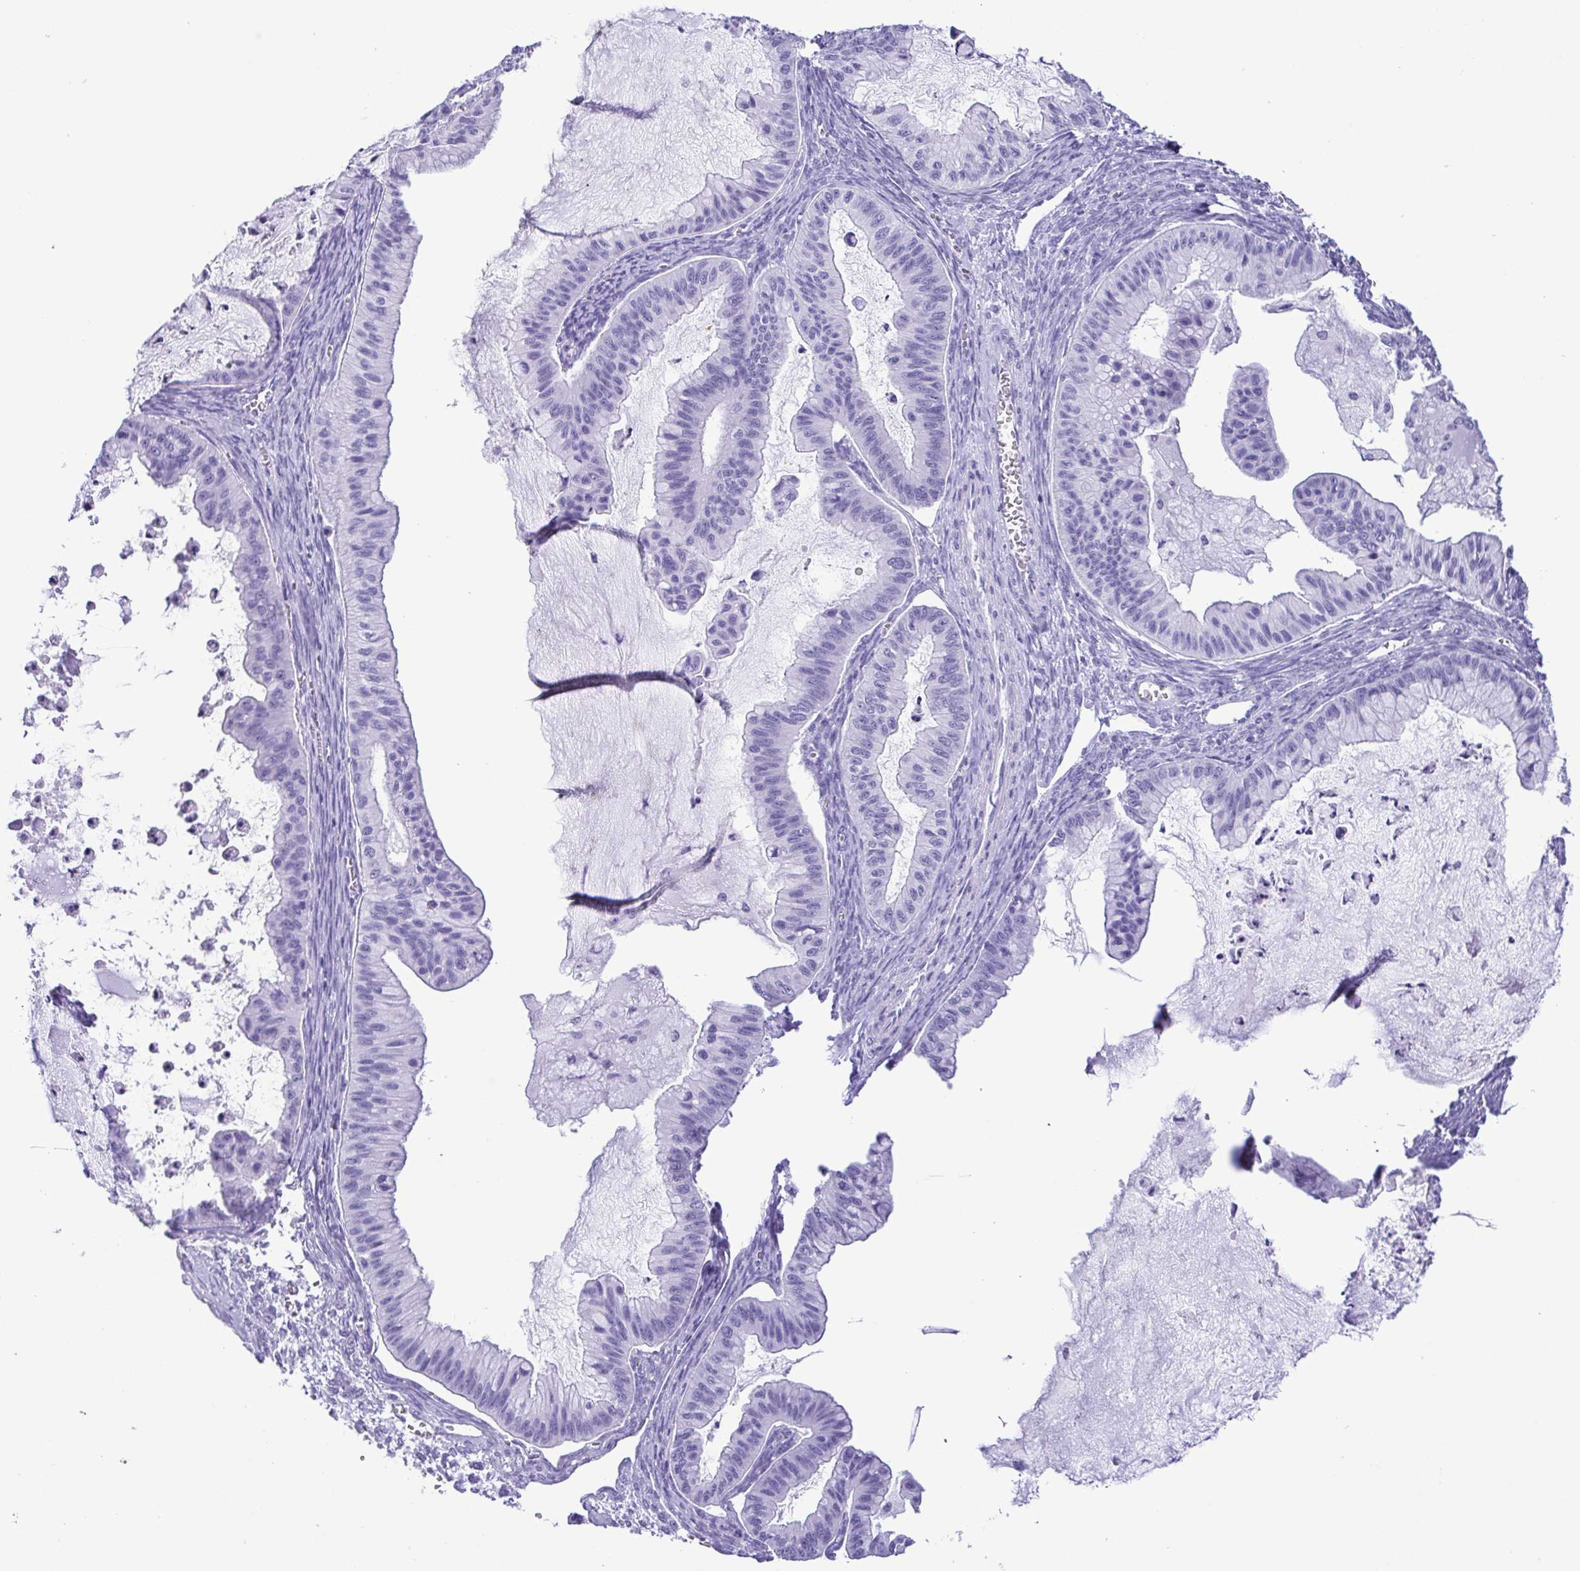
{"staining": {"intensity": "negative", "quantity": "none", "location": "none"}, "tissue": "ovarian cancer", "cell_type": "Tumor cells", "image_type": "cancer", "snomed": [{"axis": "morphology", "description": "Cystadenocarcinoma, mucinous, NOS"}, {"axis": "topography", "description": "Ovary"}], "caption": "Immunohistochemistry (IHC) photomicrograph of neoplastic tissue: ovarian cancer stained with DAB shows no significant protein staining in tumor cells.", "gene": "PAK3", "patient": {"sex": "female", "age": 72}}